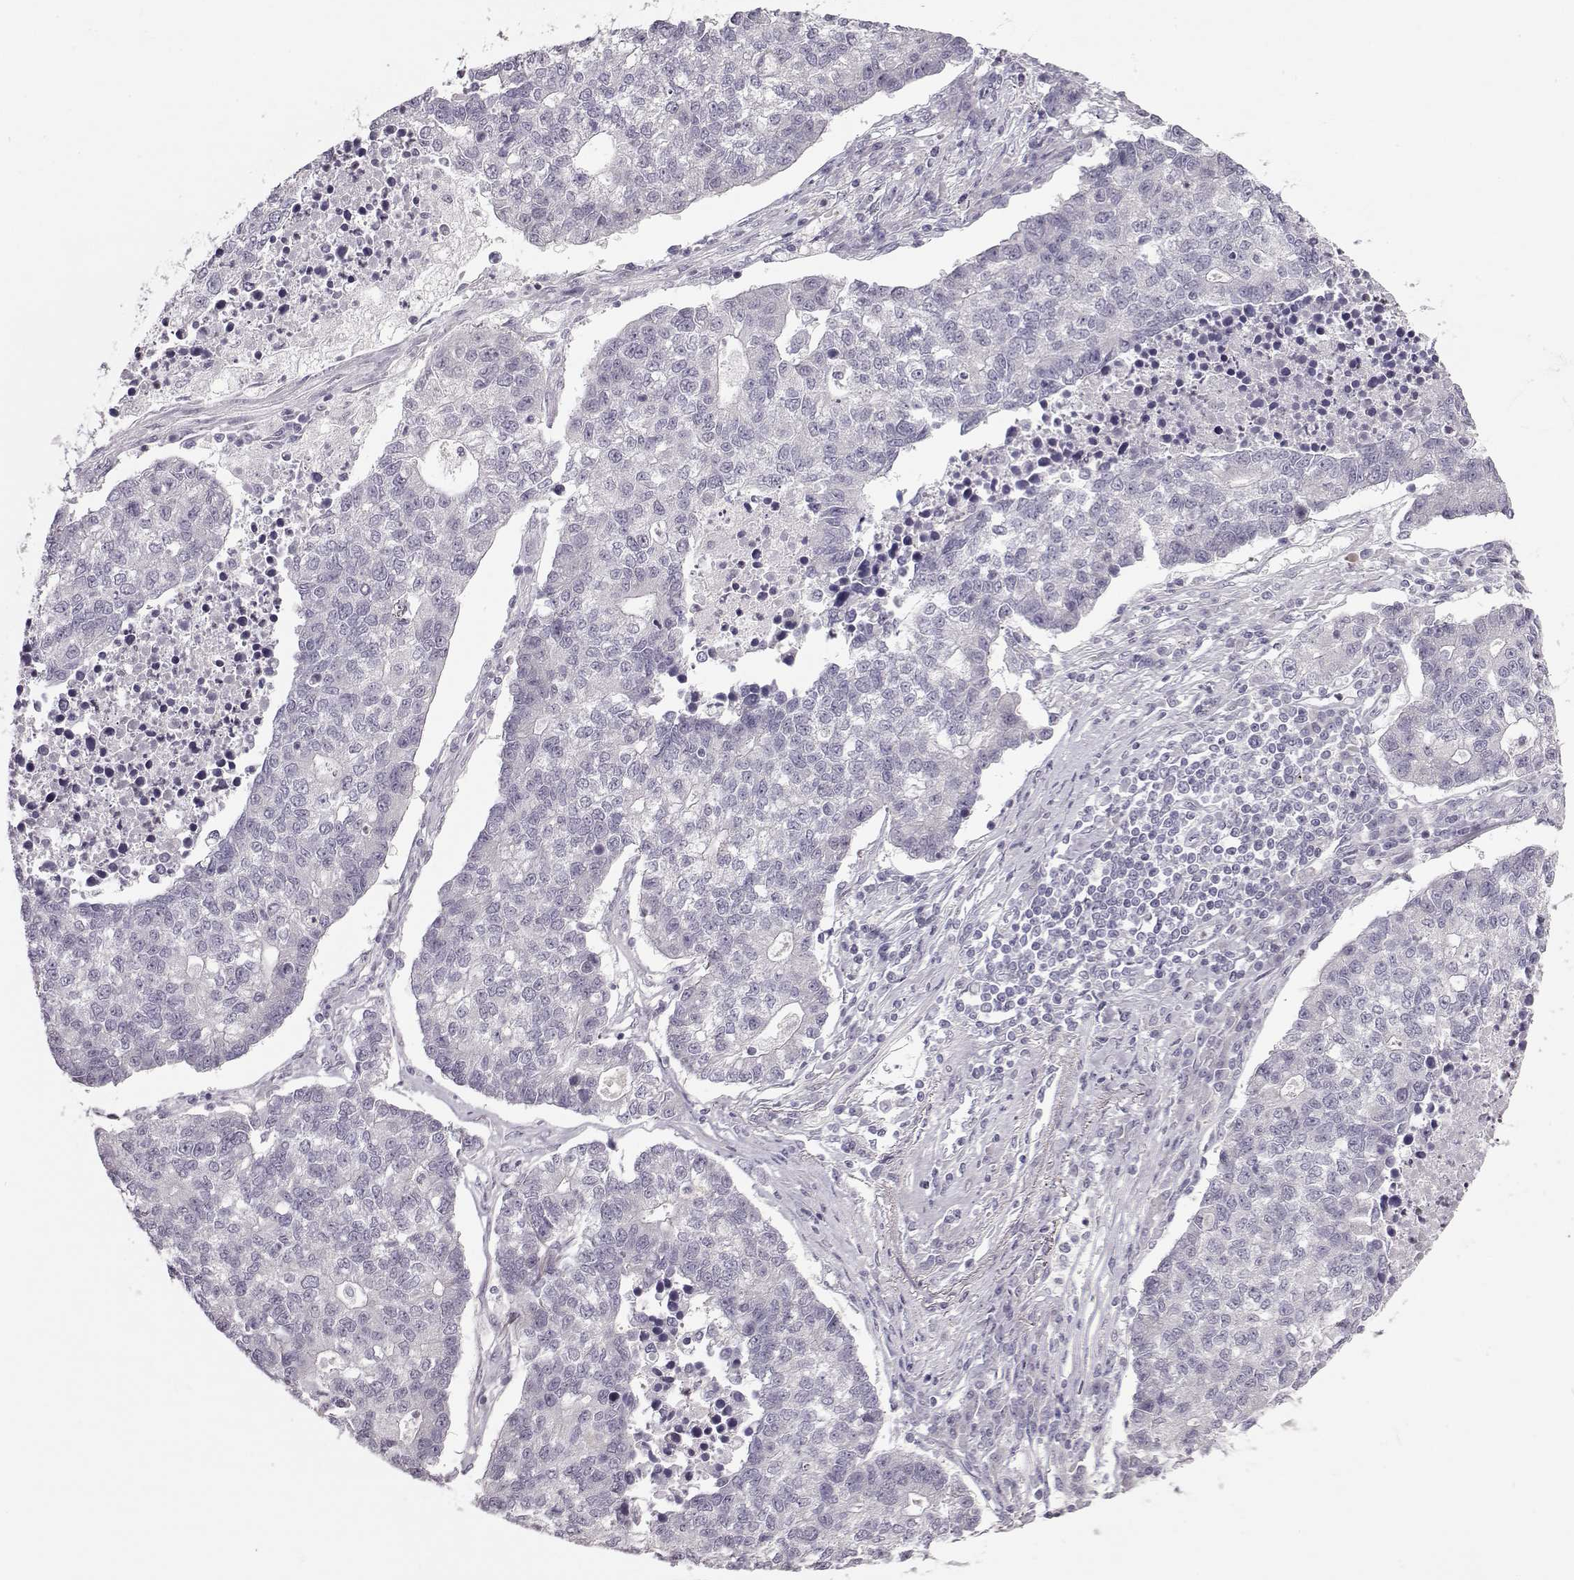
{"staining": {"intensity": "negative", "quantity": "none", "location": "none"}, "tissue": "lung cancer", "cell_type": "Tumor cells", "image_type": "cancer", "snomed": [{"axis": "morphology", "description": "Adenocarcinoma, NOS"}, {"axis": "topography", "description": "Lung"}], "caption": "Lung adenocarcinoma stained for a protein using immunohistochemistry (IHC) exhibits no expression tumor cells.", "gene": "RP1L1", "patient": {"sex": "male", "age": 57}}